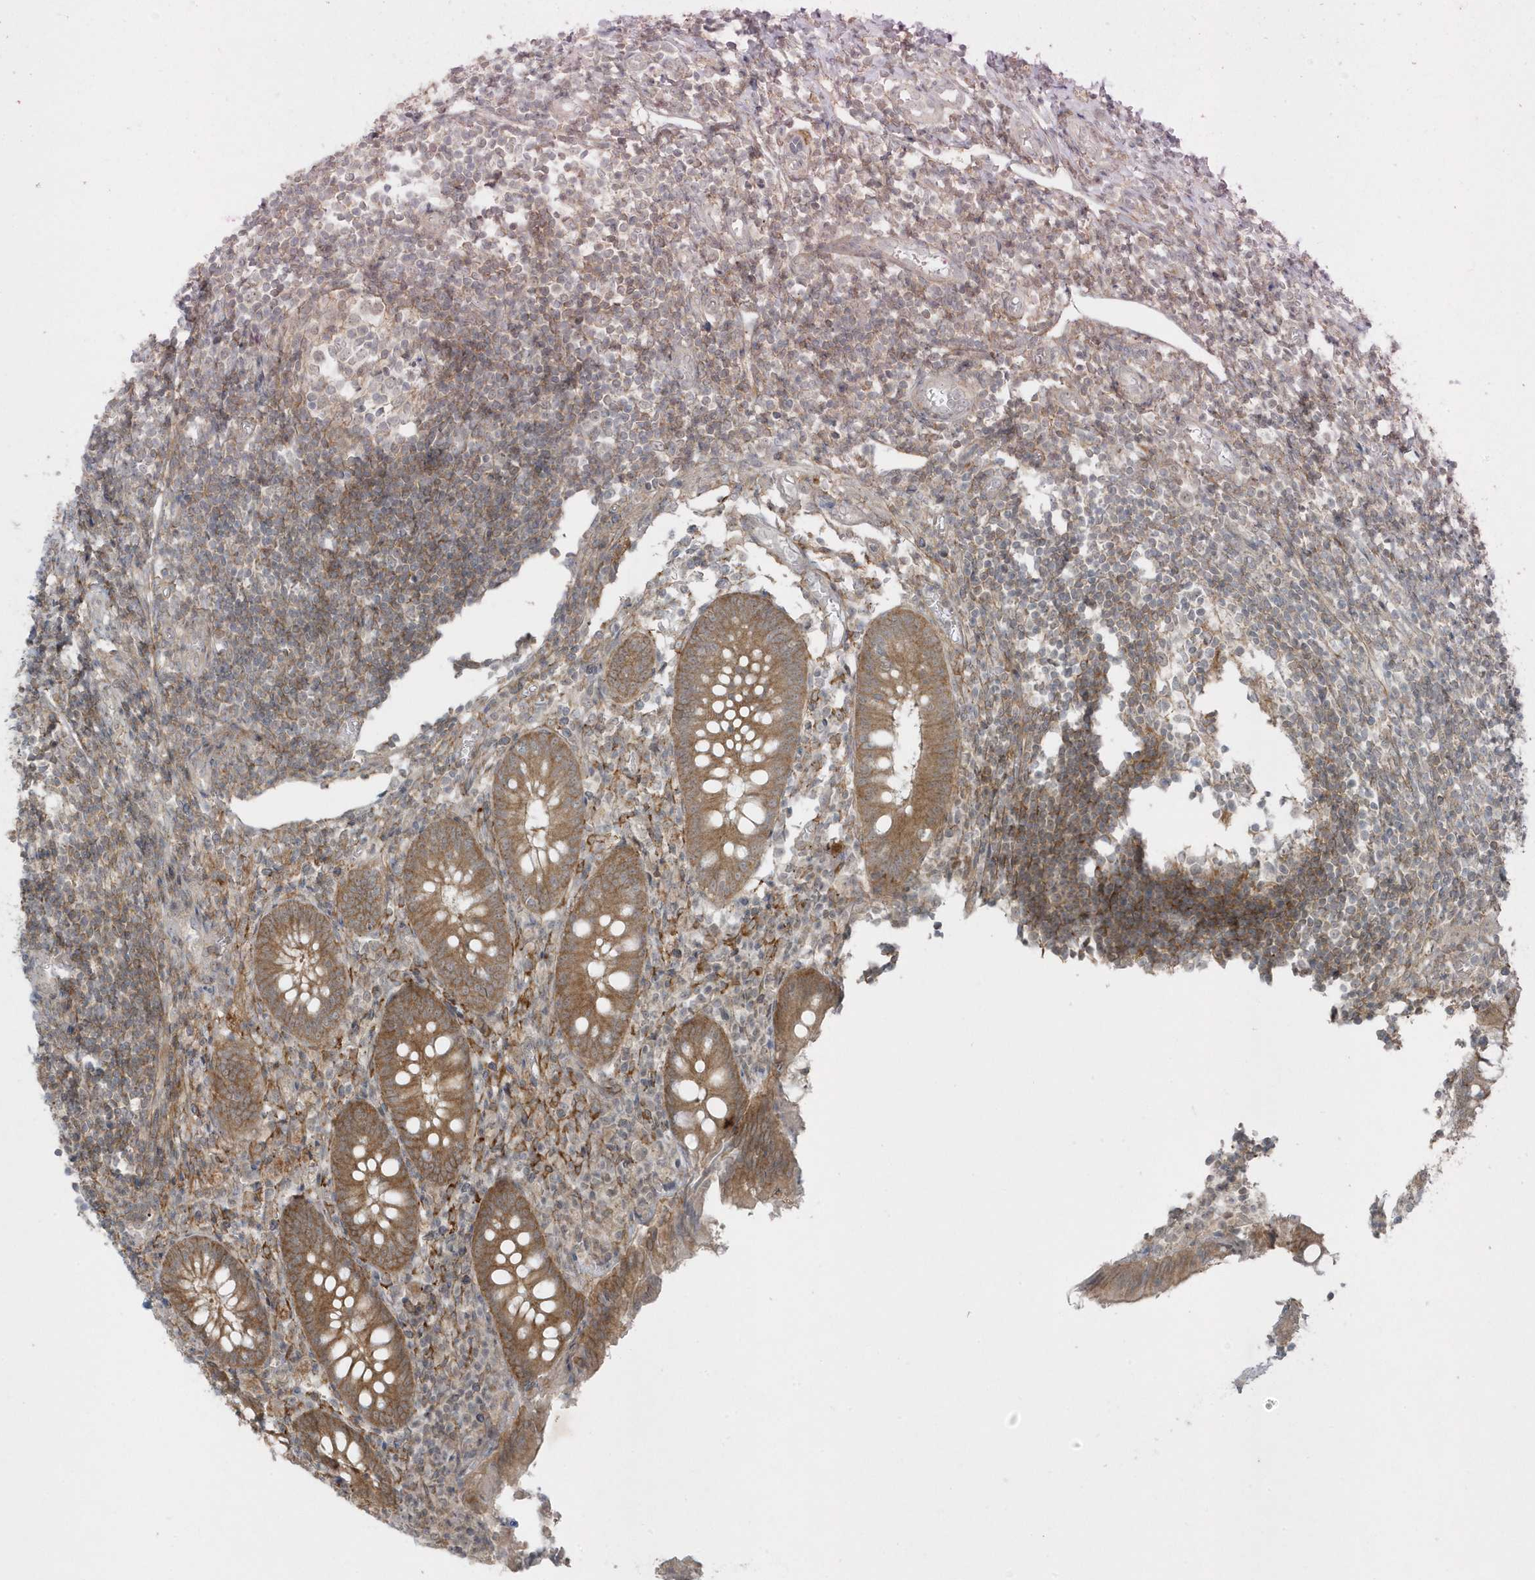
{"staining": {"intensity": "moderate", "quantity": ">75%", "location": "cytoplasmic/membranous"}, "tissue": "appendix", "cell_type": "Glandular cells", "image_type": "normal", "snomed": [{"axis": "morphology", "description": "Normal tissue, NOS"}, {"axis": "topography", "description": "Appendix"}], "caption": "IHC histopathology image of normal appendix: human appendix stained using immunohistochemistry (IHC) exhibits medium levels of moderate protein expression localized specifically in the cytoplasmic/membranous of glandular cells, appearing as a cytoplasmic/membranous brown color.", "gene": "PARD3B", "patient": {"sex": "female", "age": 17}}